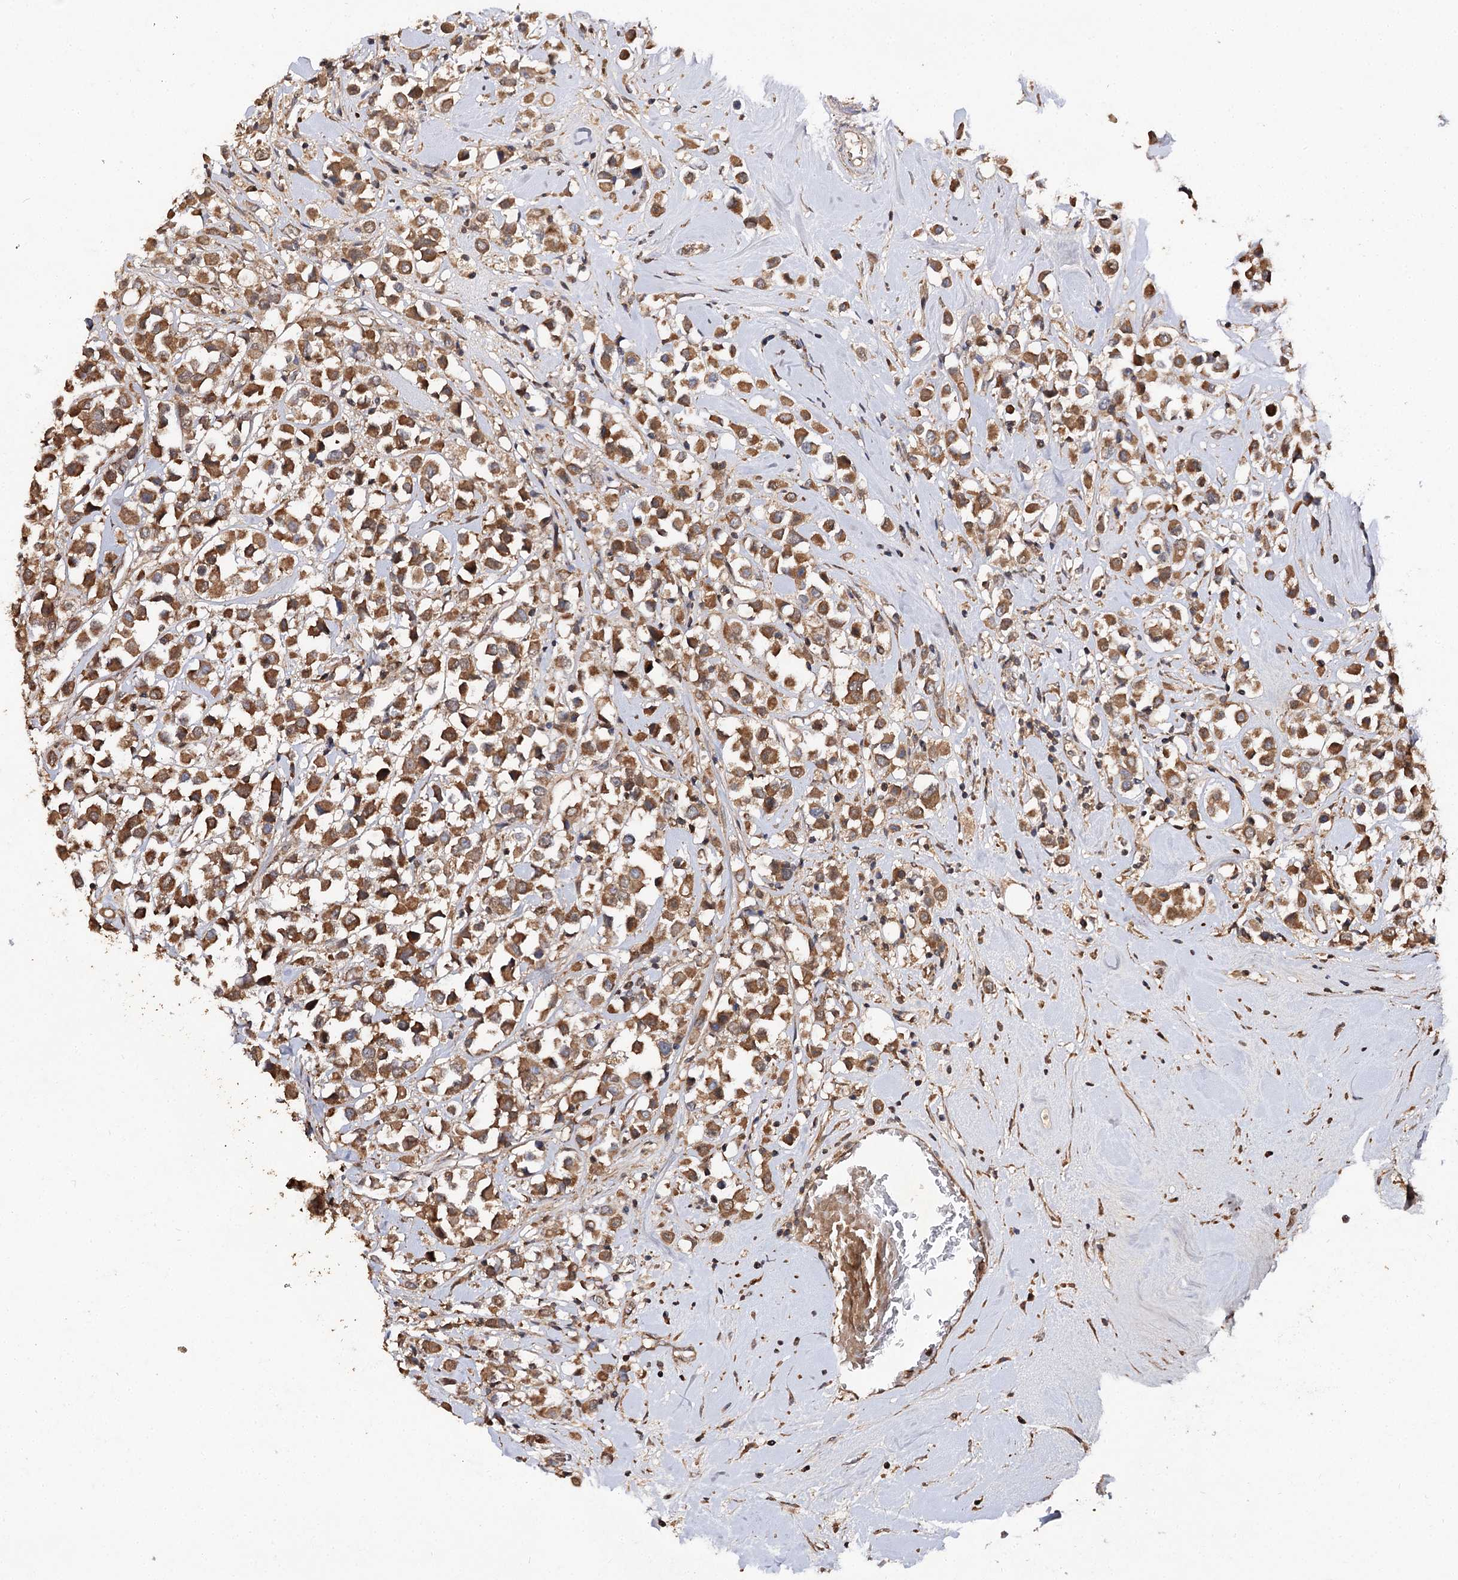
{"staining": {"intensity": "strong", "quantity": ">75%", "location": "cytoplasmic/membranous"}, "tissue": "breast cancer", "cell_type": "Tumor cells", "image_type": "cancer", "snomed": [{"axis": "morphology", "description": "Duct carcinoma"}, {"axis": "topography", "description": "Breast"}], "caption": "High-magnification brightfield microscopy of breast cancer stained with DAB (brown) and counterstained with hematoxylin (blue). tumor cells exhibit strong cytoplasmic/membranous staining is present in approximately>75% of cells.", "gene": "ARL13A", "patient": {"sex": "female", "age": 61}}